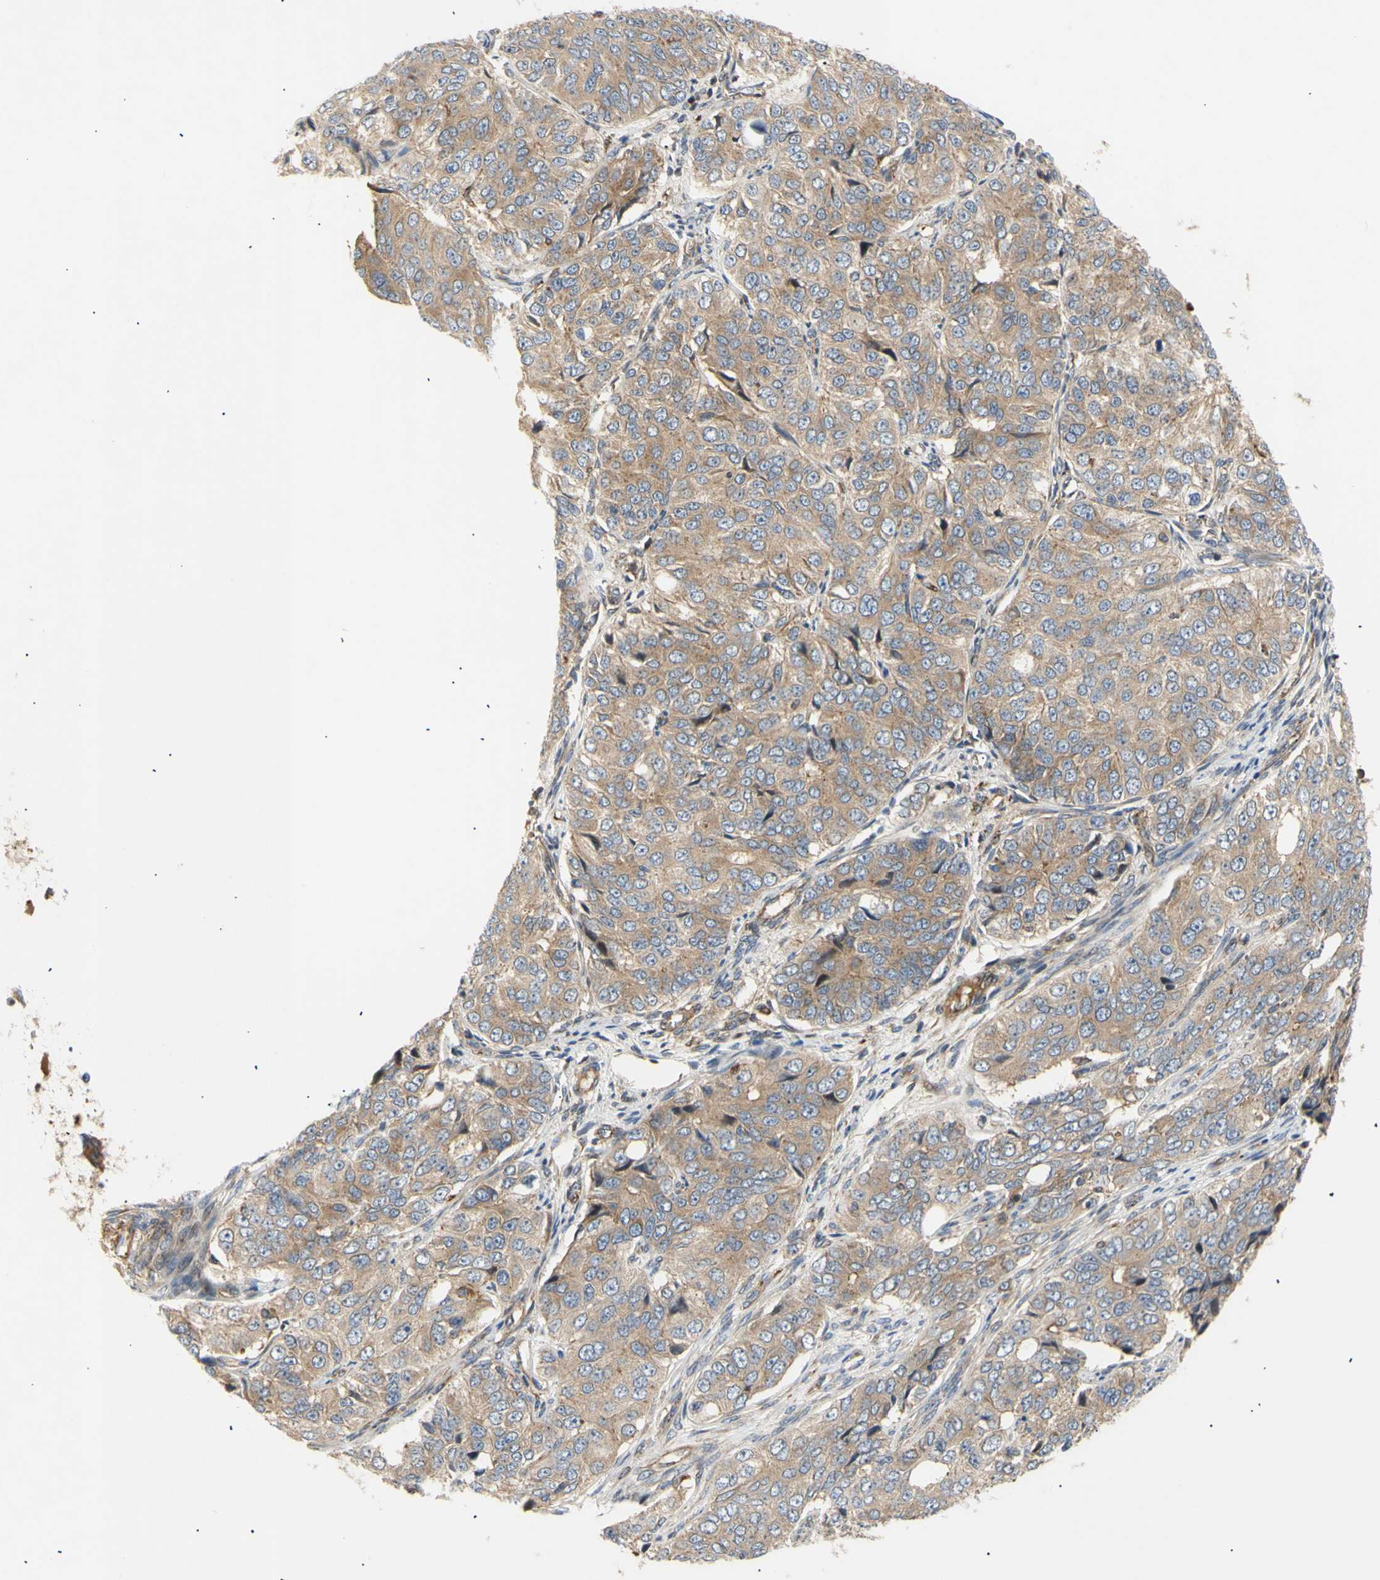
{"staining": {"intensity": "weak", "quantity": ">75%", "location": "cytoplasmic/membranous"}, "tissue": "ovarian cancer", "cell_type": "Tumor cells", "image_type": "cancer", "snomed": [{"axis": "morphology", "description": "Carcinoma, endometroid"}, {"axis": "topography", "description": "Ovary"}], "caption": "Immunohistochemistry of ovarian cancer exhibits low levels of weak cytoplasmic/membranous expression in approximately >75% of tumor cells.", "gene": "TUBG2", "patient": {"sex": "female", "age": 51}}